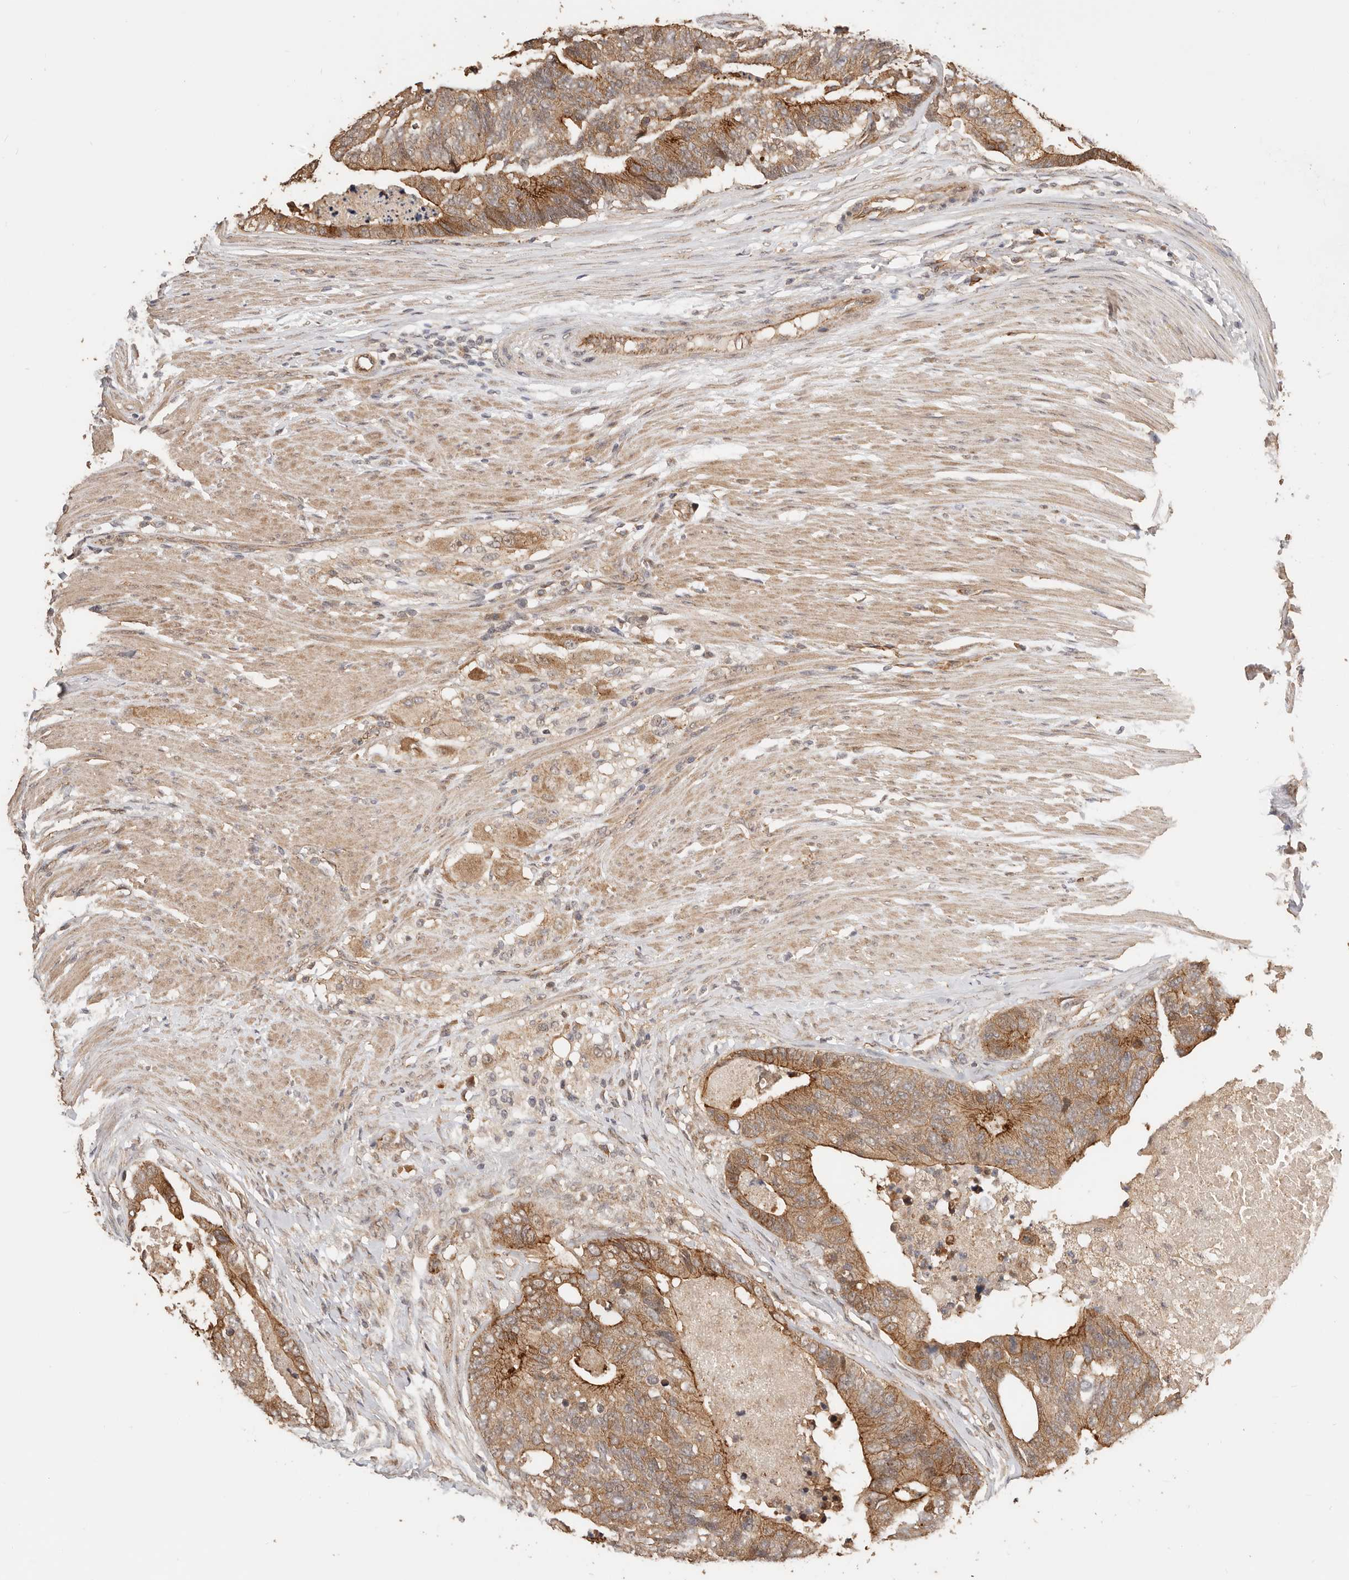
{"staining": {"intensity": "moderate", "quantity": ">75%", "location": "cytoplasmic/membranous"}, "tissue": "colorectal cancer", "cell_type": "Tumor cells", "image_type": "cancer", "snomed": [{"axis": "morphology", "description": "Adenocarcinoma, NOS"}, {"axis": "topography", "description": "Colon"}], "caption": "Immunohistochemistry of human colorectal cancer demonstrates medium levels of moderate cytoplasmic/membranous positivity in about >75% of tumor cells.", "gene": "AFDN", "patient": {"sex": "female", "age": 67}}